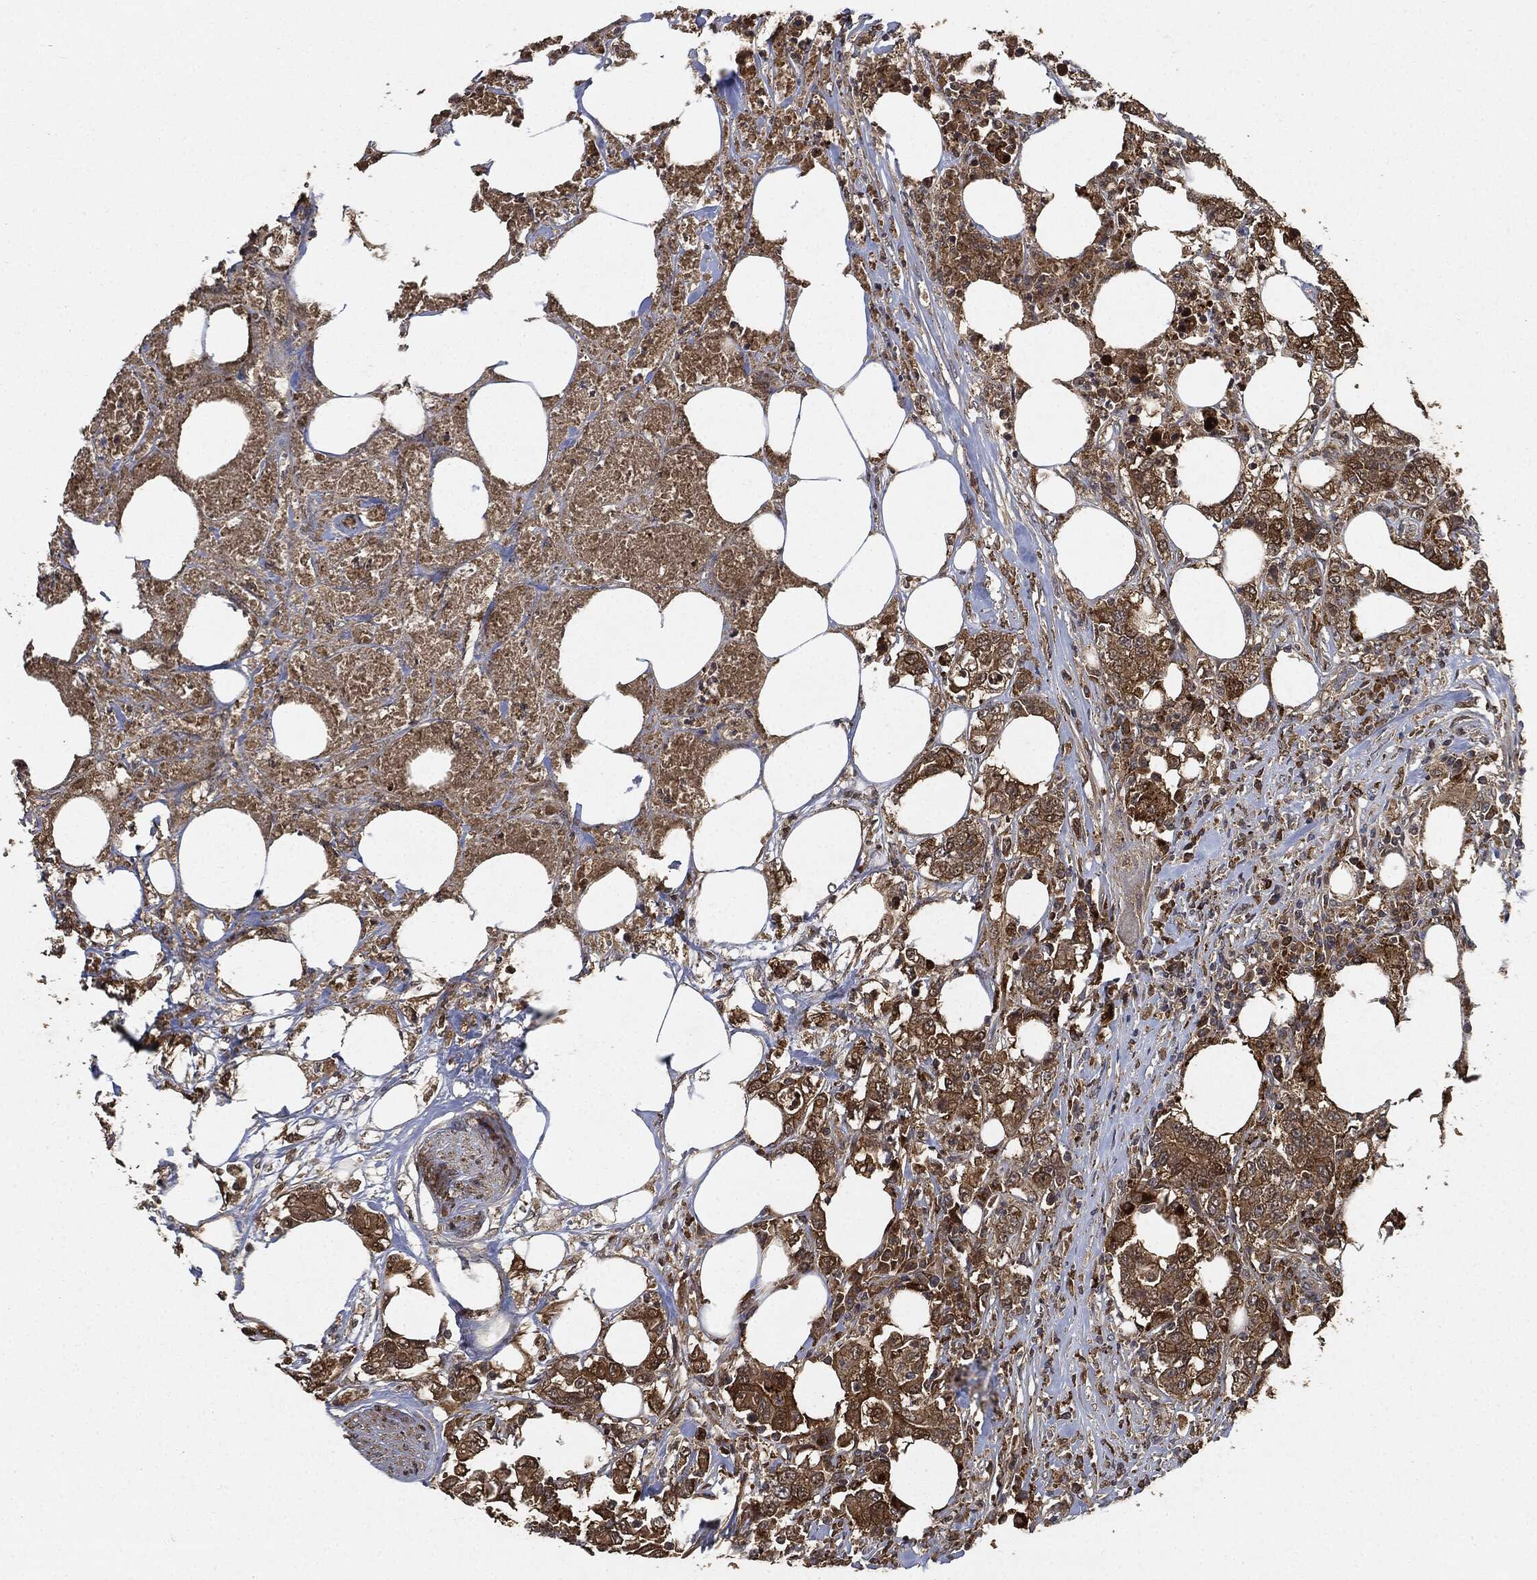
{"staining": {"intensity": "moderate", "quantity": ">75%", "location": "cytoplasmic/membranous"}, "tissue": "colorectal cancer", "cell_type": "Tumor cells", "image_type": "cancer", "snomed": [{"axis": "morphology", "description": "Adenocarcinoma, NOS"}, {"axis": "topography", "description": "Colon"}], "caption": "Approximately >75% of tumor cells in human adenocarcinoma (colorectal) show moderate cytoplasmic/membranous protein positivity as visualized by brown immunohistochemical staining.", "gene": "BRAF", "patient": {"sex": "female", "age": 48}}